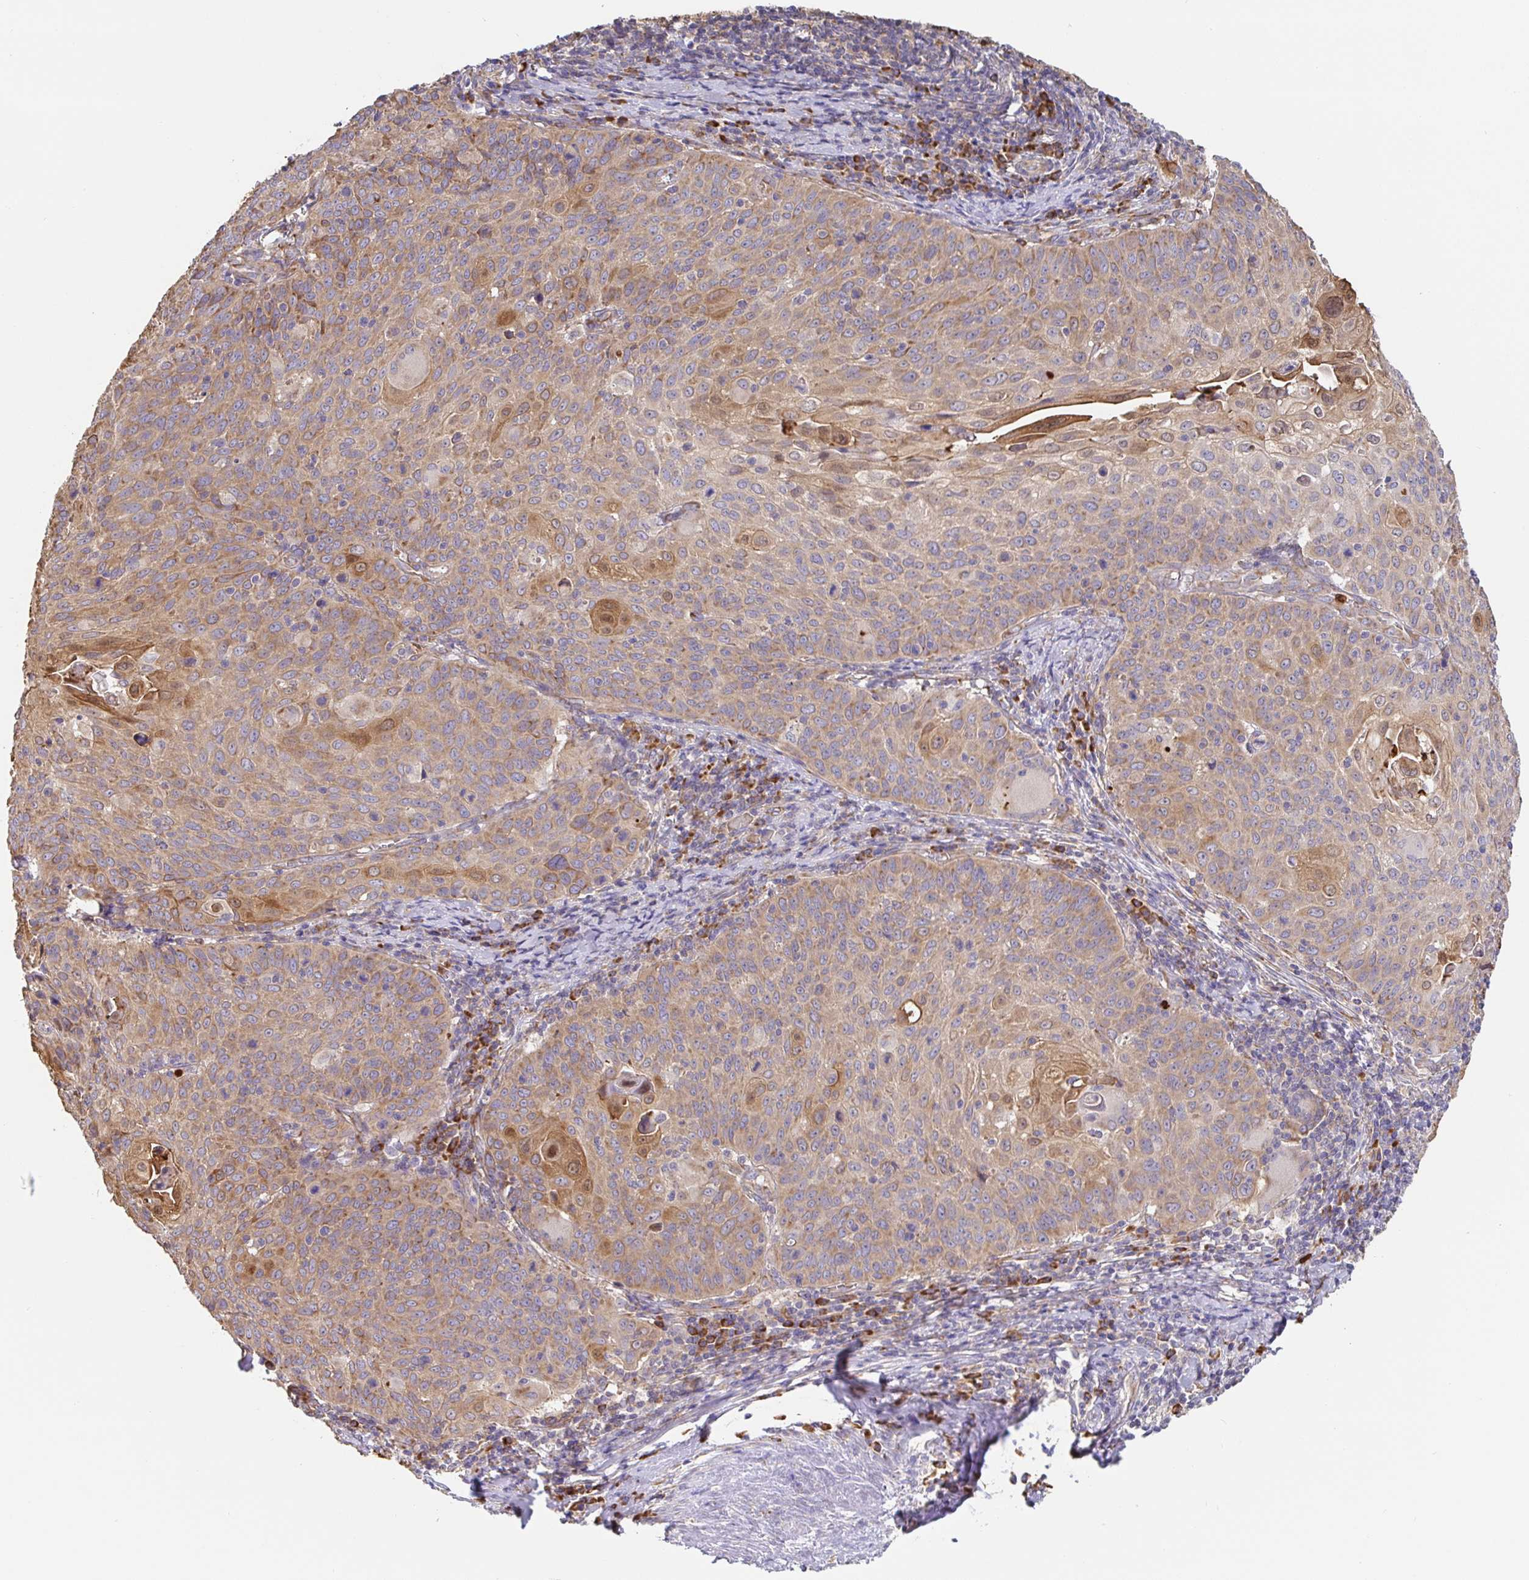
{"staining": {"intensity": "moderate", "quantity": ">75%", "location": "cytoplasmic/membranous"}, "tissue": "cervical cancer", "cell_type": "Tumor cells", "image_type": "cancer", "snomed": [{"axis": "morphology", "description": "Squamous cell carcinoma, NOS"}, {"axis": "topography", "description": "Cervix"}], "caption": "Immunohistochemistry photomicrograph of human cervical cancer stained for a protein (brown), which exhibits medium levels of moderate cytoplasmic/membranous staining in about >75% of tumor cells.", "gene": "PDPK1", "patient": {"sex": "female", "age": 65}}